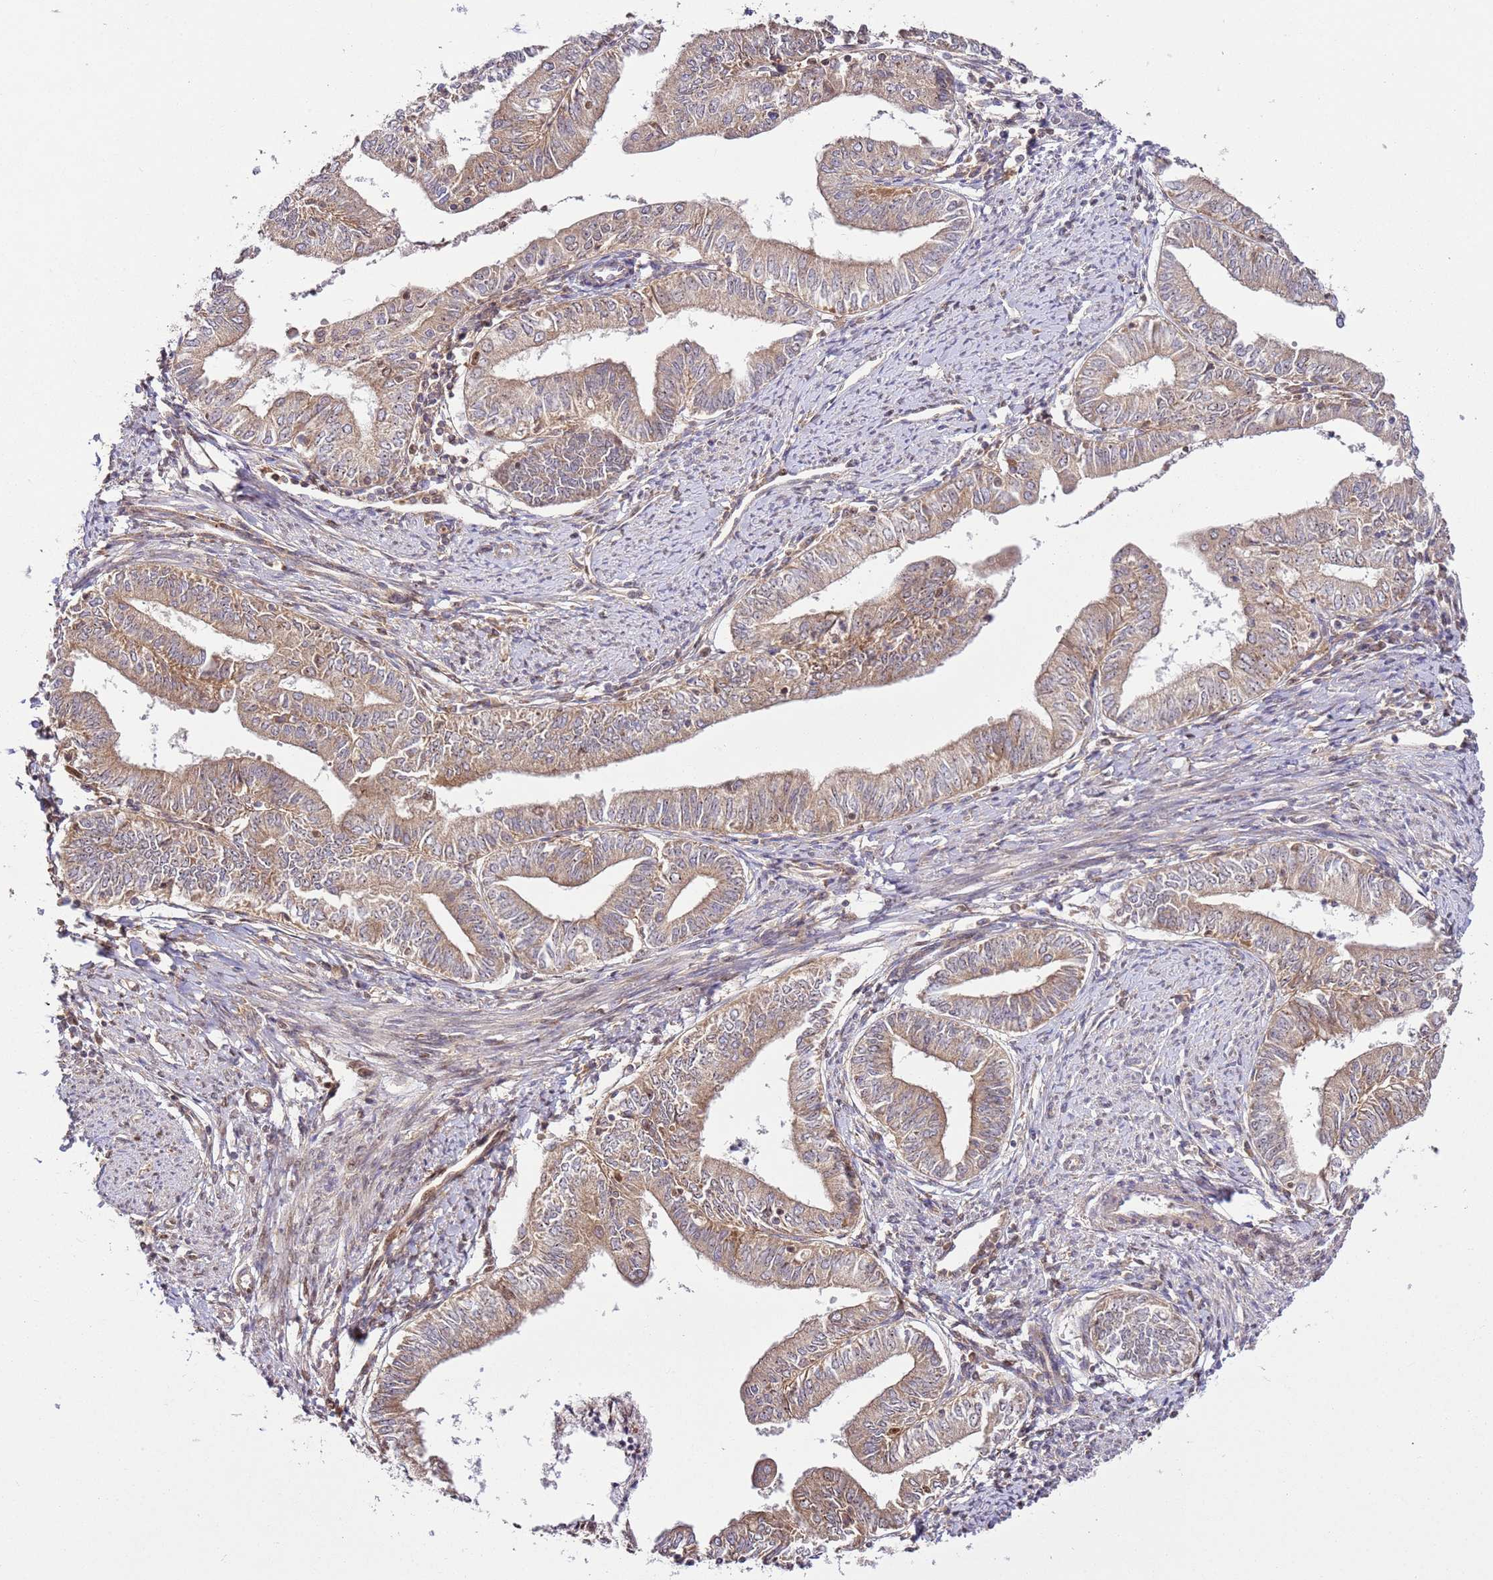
{"staining": {"intensity": "moderate", "quantity": ">75%", "location": "cytoplasmic/membranous"}, "tissue": "endometrial cancer", "cell_type": "Tumor cells", "image_type": "cancer", "snomed": [{"axis": "morphology", "description": "Adenocarcinoma, NOS"}, {"axis": "topography", "description": "Endometrium"}], "caption": "DAB (3,3'-diaminobenzidine) immunohistochemical staining of adenocarcinoma (endometrial) exhibits moderate cytoplasmic/membranous protein expression in about >75% of tumor cells.", "gene": "RASA3", "patient": {"sex": "female", "age": 66}}